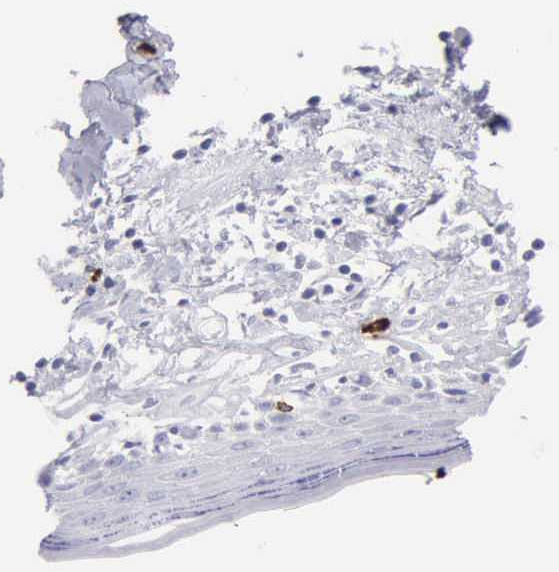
{"staining": {"intensity": "negative", "quantity": "none", "location": "none"}, "tissue": "skin", "cell_type": "Epidermal cells", "image_type": "normal", "snomed": [{"axis": "morphology", "description": "Normal tissue, NOS"}, {"axis": "topography", "description": "Vascular tissue"}, {"axis": "topography", "description": "Vulva"}, {"axis": "topography", "description": "Peripheral nerve tissue"}], "caption": "IHC histopathology image of unremarkable skin: skin stained with DAB (3,3'-diaminobenzidine) shows no significant protein positivity in epidermal cells.", "gene": "CTSG", "patient": {"sex": "female", "age": 86}}